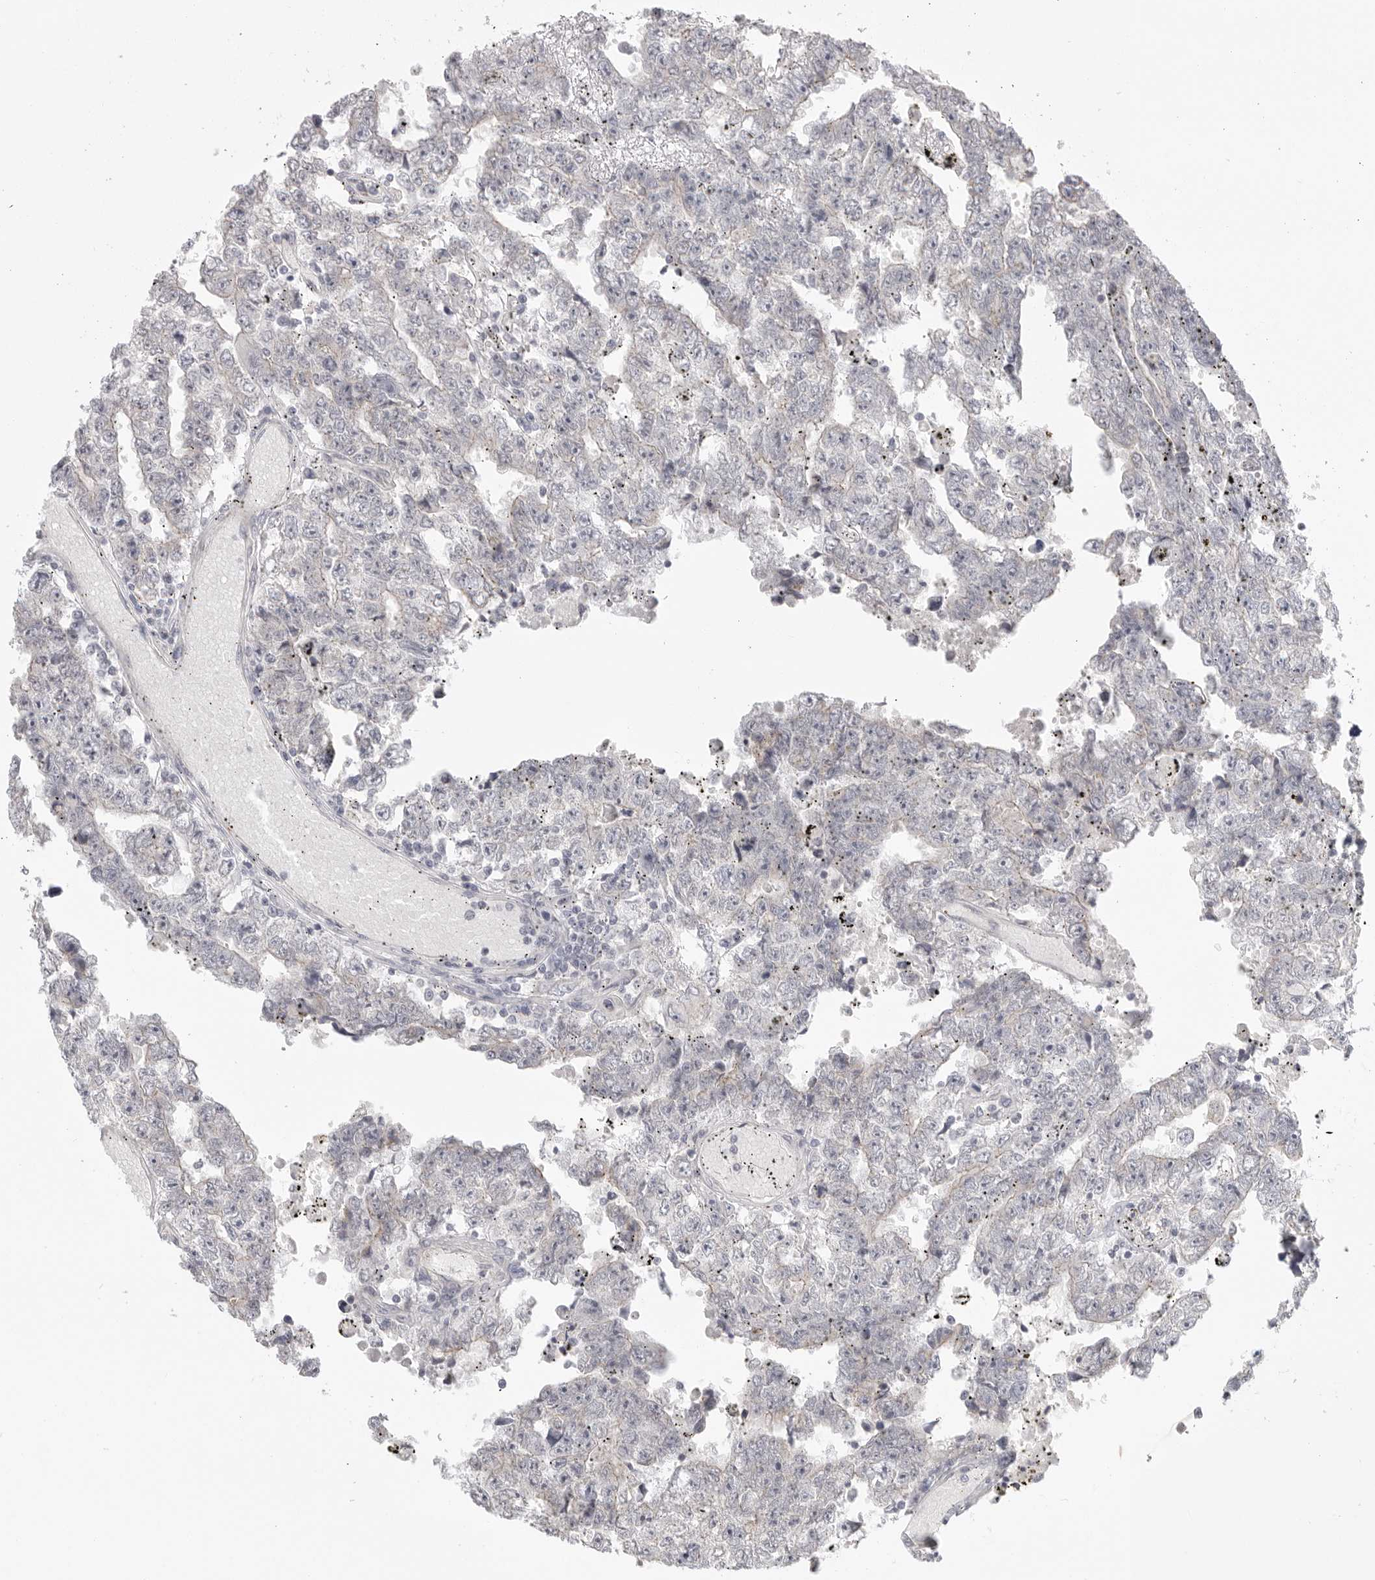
{"staining": {"intensity": "negative", "quantity": "none", "location": "none"}, "tissue": "testis cancer", "cell_type": "Tumor cells", "image_type": "cancer", "snomed": [{"axis": "morphology", "description": "Carcinoma, Embryonal, NOS"}, {"axis": "topography", "description": "Testis"}], "caption": "Immunohistochemical staining of testis cancer reveals no significant staining in tumor cells. (DAB (3,3'-diaminobenzidine) immunohistochemistry (IHC) visualized using brightfield microscopy, high magnification).", "gene": "STAB2", "patient": {"sex": "male", "age": 25}}